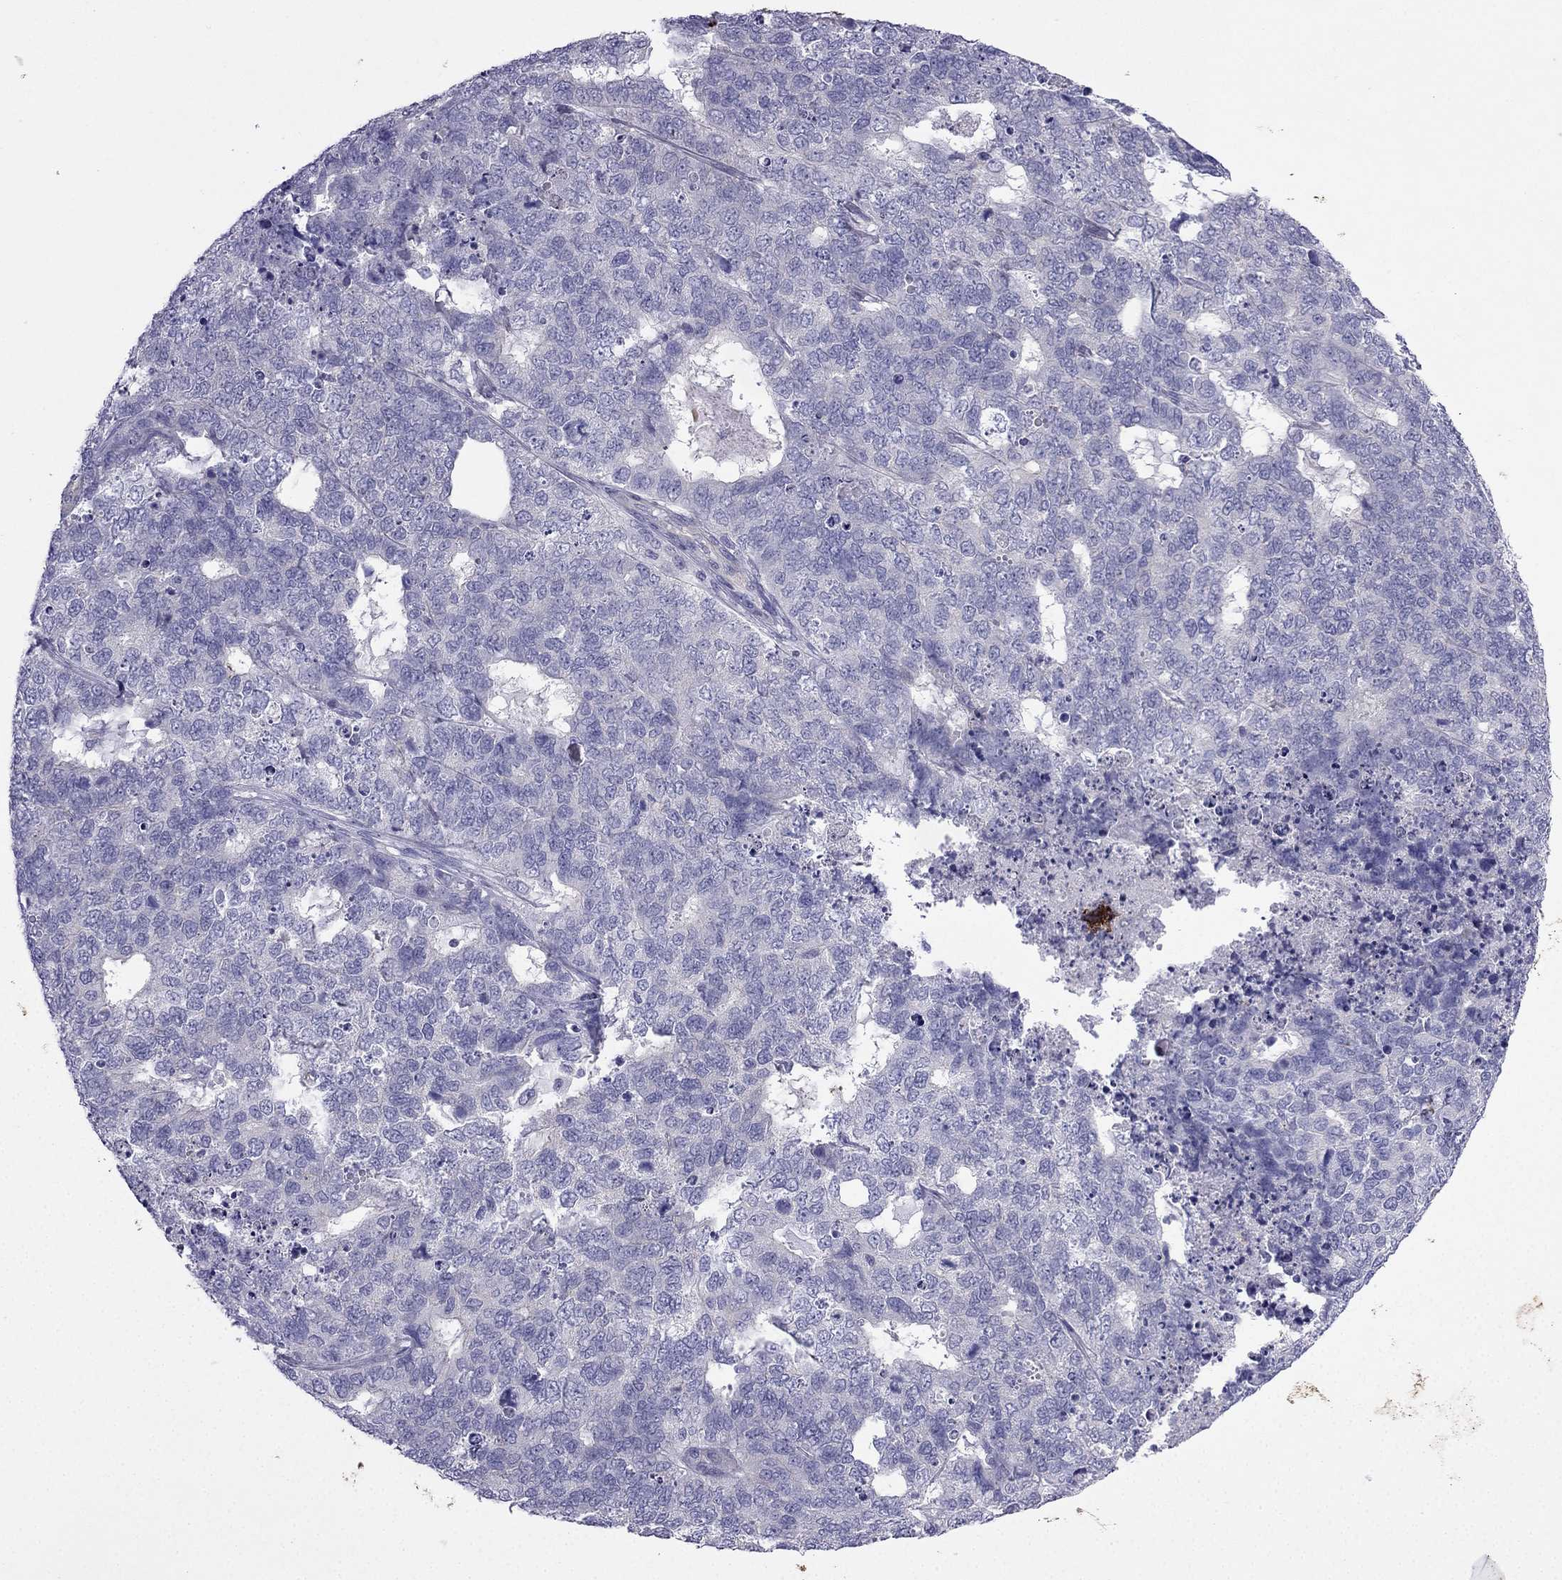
{"staining": {"intensity": "negative", "quantity": "none", "location": "none"}, "tissue": "cervical cancer", "cell_type": "Tumor cells", "image_type": "cancer", "snomed": [{"axis": "morphology", "description": "Squamous cell carcinoma, NOS"}, {"axis": "topography", "description": "Cervix"}], "caption": "Tumor cells are negative for brown protein staining in cervical cancer (squamous cell carcinoma).", "gene": "GJA8", "patient": {"sex": "female", "age": 63}}